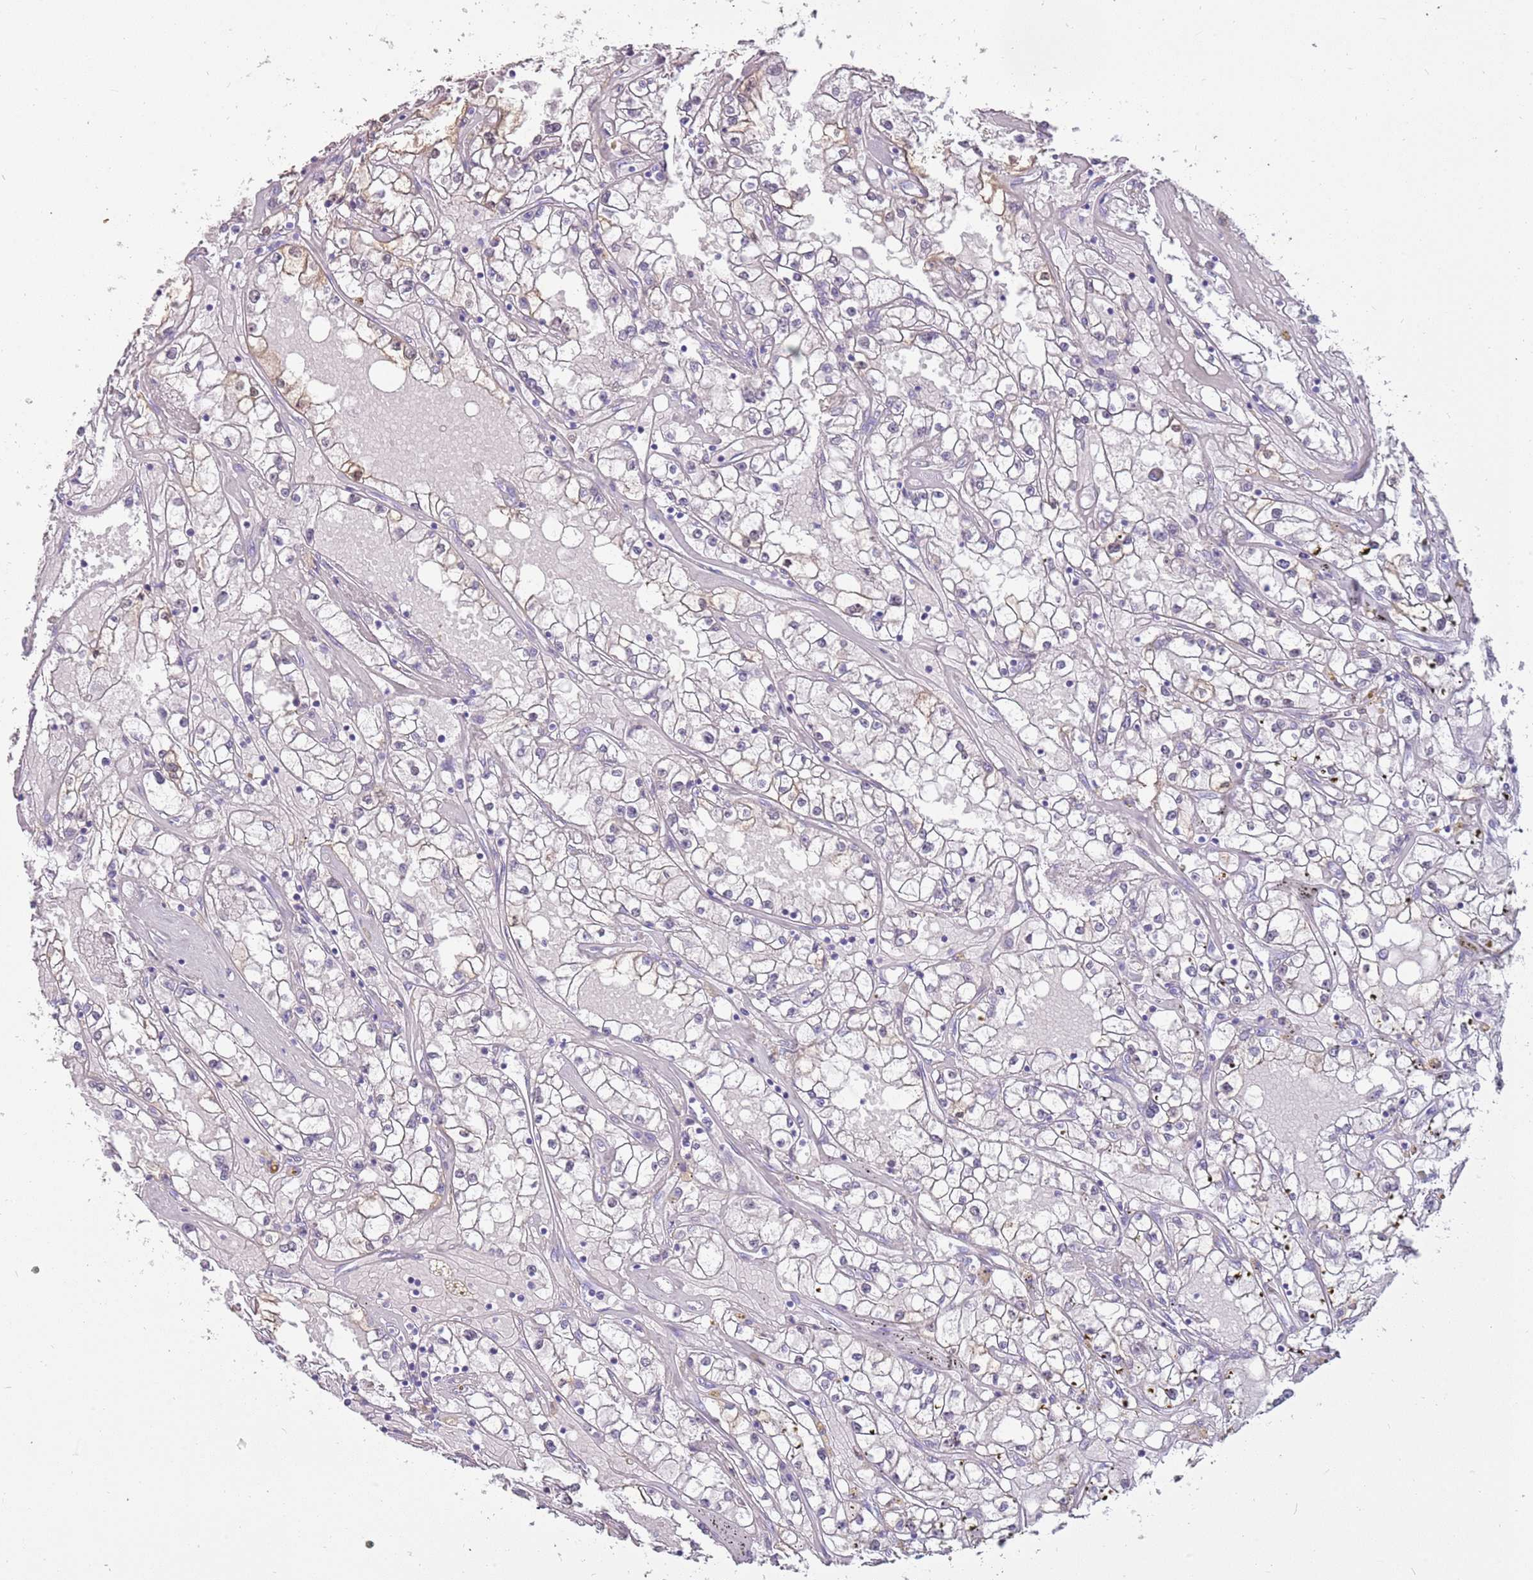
{"staining": {"intensity": "weak", "quantity": "<25%", "location": "cytoplasmic/membranous"}, "tissue": "renal cancer", "cell_type": "Tumor cells", "image_type": "cancer", "snomed": [{"axis": "morphology", "description": "Adenocarcinoma, NOS"}, {"axis": "topography", "description": "Kidney"}], "caption": "The photomicrograph shows no significant expression in tumor cells of adenocarcinoma (renal). Nuclei are stained in blue.", "gene": "NBPF3", "patient": {"sex": "male", "age": 56}}